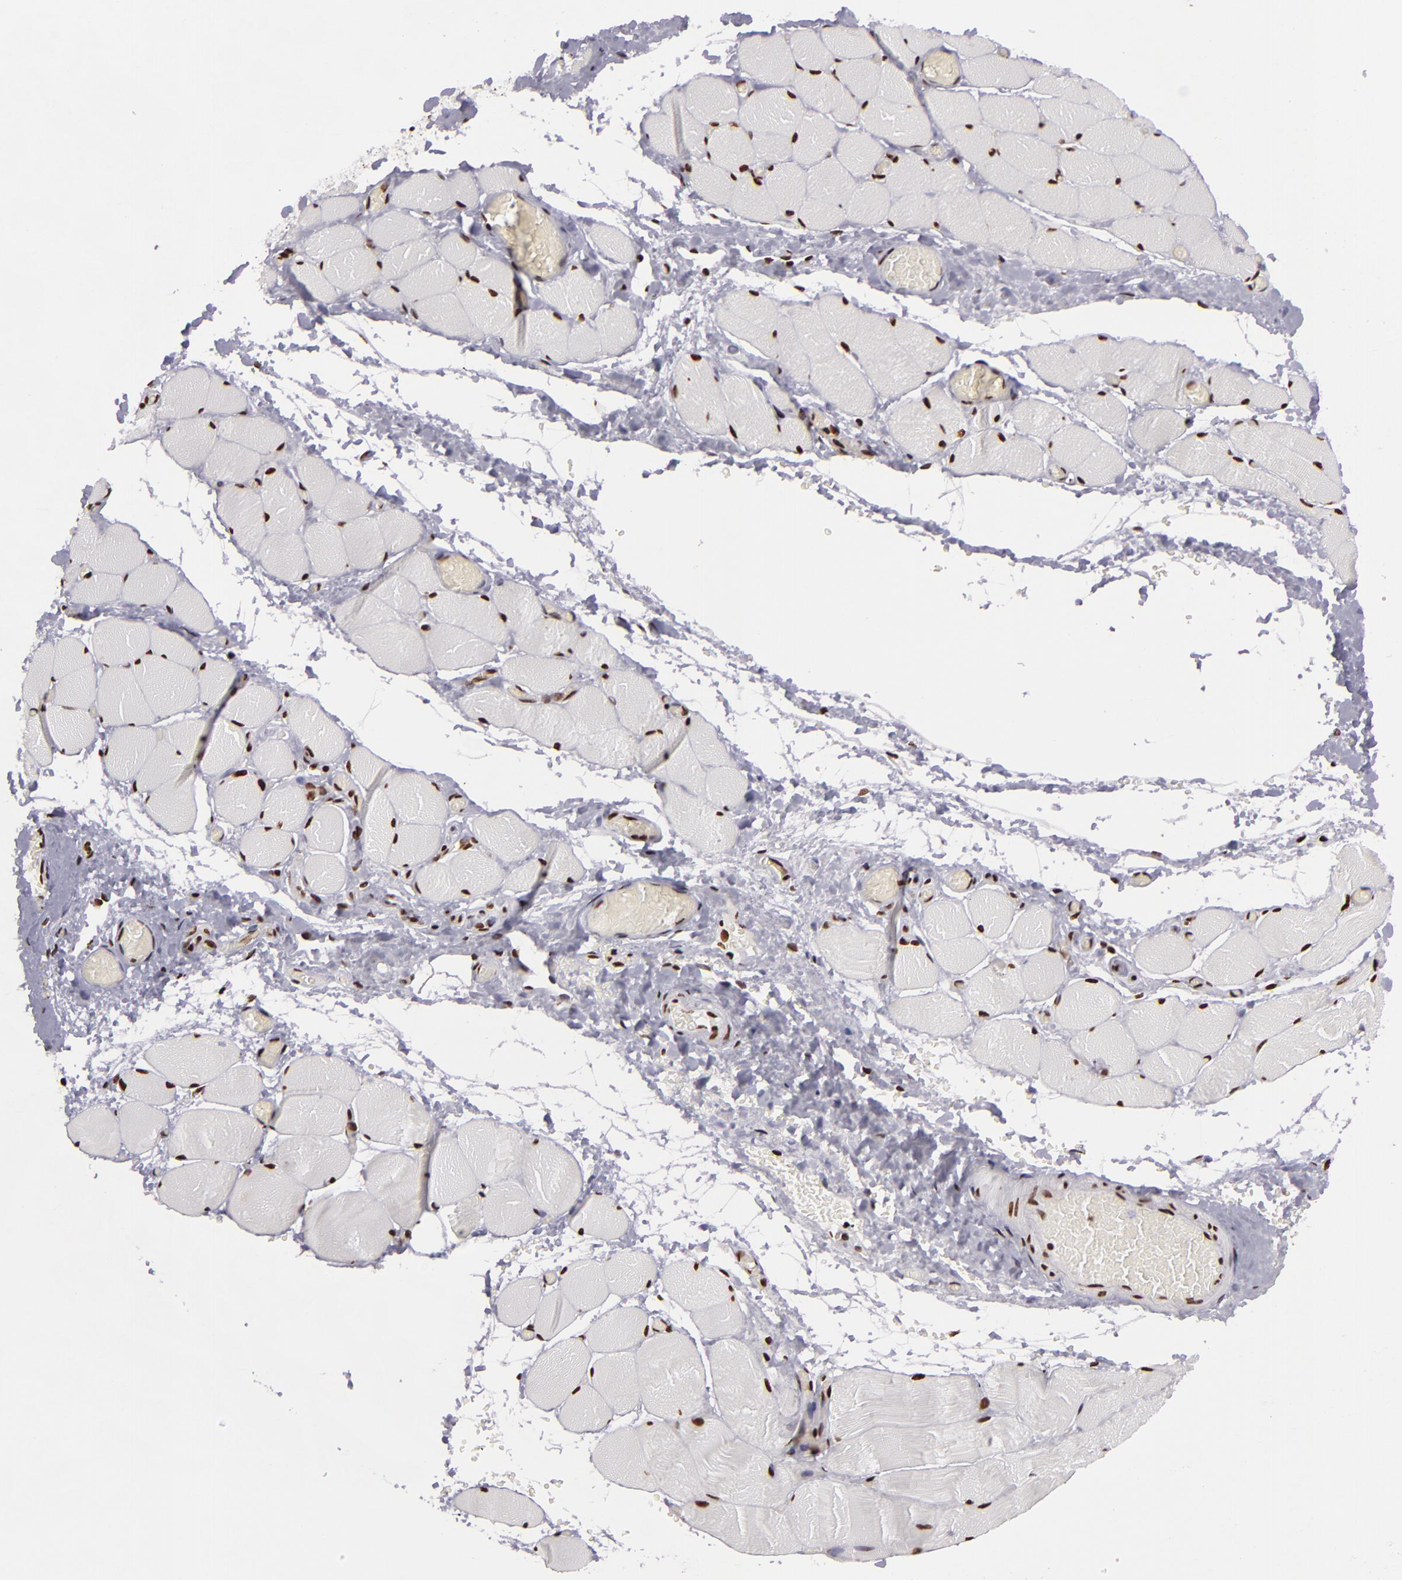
{"staining": {"intensity": "moderate", "quantity": "25%-75%", "location": "nuclear"}, "tissue": "skeletal muscle", "cell_type": "Myocytes", "image_type": "normal", "snomed": [{"axis": "morphology", "description": "Normal tissue, NOS"}, {"axis": "topography", "description": "Skeletal muscle"}, {"axis": "topography", "description": "Soft tissue"}], "caption": "A high-resolution histopathology image shows immunohistochemistry staining of benign skeletal muscle, which reveals moderate nuclear staining in approximately 25%-75% of myocytes.", "gene": "SAFB", "patient": {"sex": "female", "age": 58}}